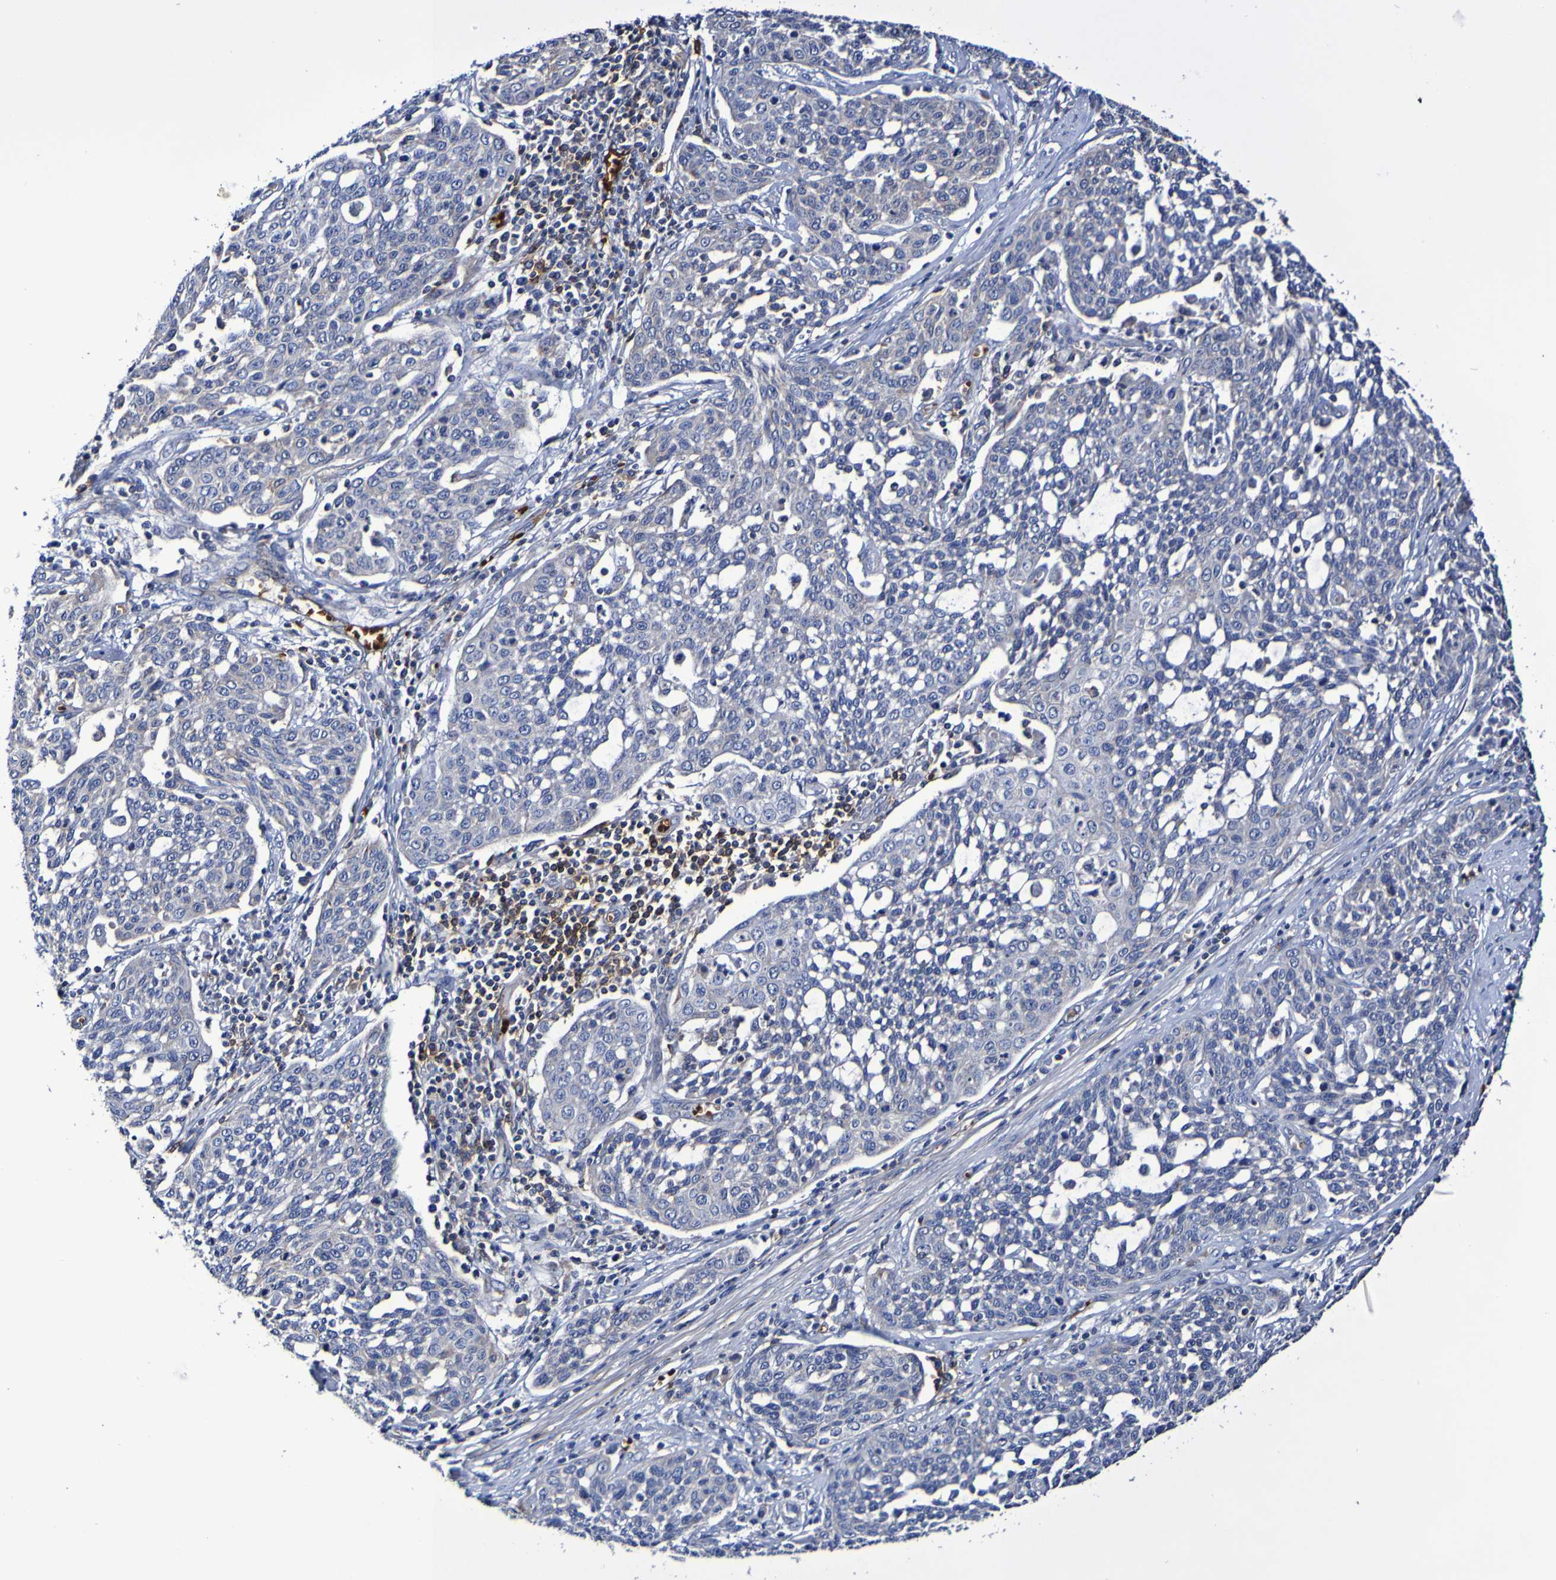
{"staining": {"intensity": "negative", "quantity": "none", "location": "none"}, "tissue": "cervical cancer", "cell_type": "Tumor cells", "image_type": "cancer", "snomed": [{"axis": "morphology", "description": "Squamous cell carcinoma, NOS"}, {"axis": "topography", "description": "Cervix"}], "caption": "Protein analysis of cervical squamous cell carcinoma reveals no significant staining in tumor cells.", "gene": "WNT4", "patient": {"sex": "female", "age": 34}}